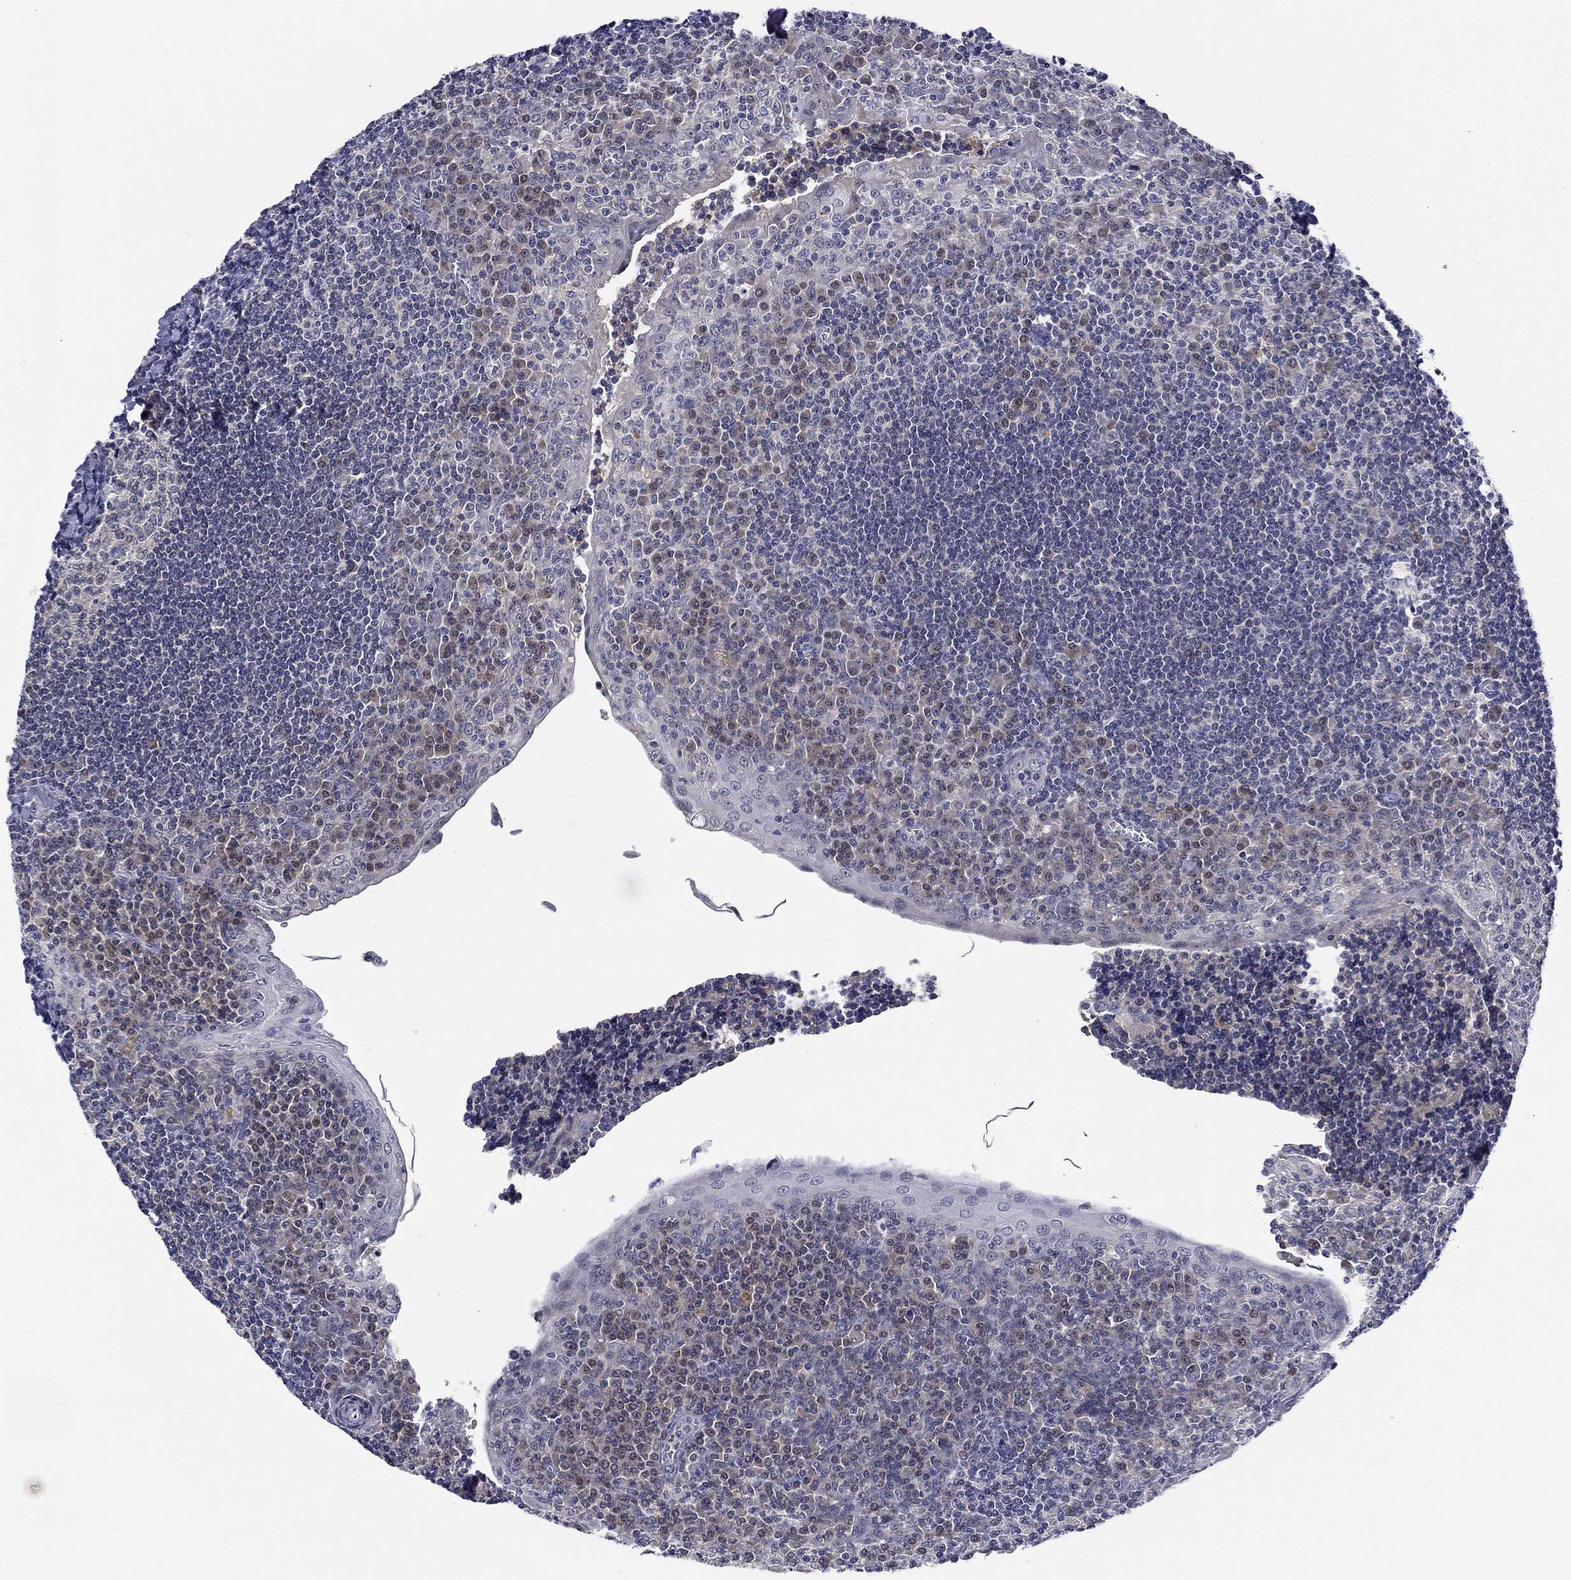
{"staining": {"intensity": "negative", "quantity": "none", "location": "none"}, "tissue": "tonsil", "cell_type": "Germinal center cells", "image_type": "normal", "snomed": [{"axis": "morphology", "description": "Normal tissue, NOS"}, {"axis": "topography", "description": "Tonsil"}], "caption": "IHC of normal tonsil shows no expression in germinal center cells.", "gene": "DDTL", "patient": {"sex": "female", "age": 12}}